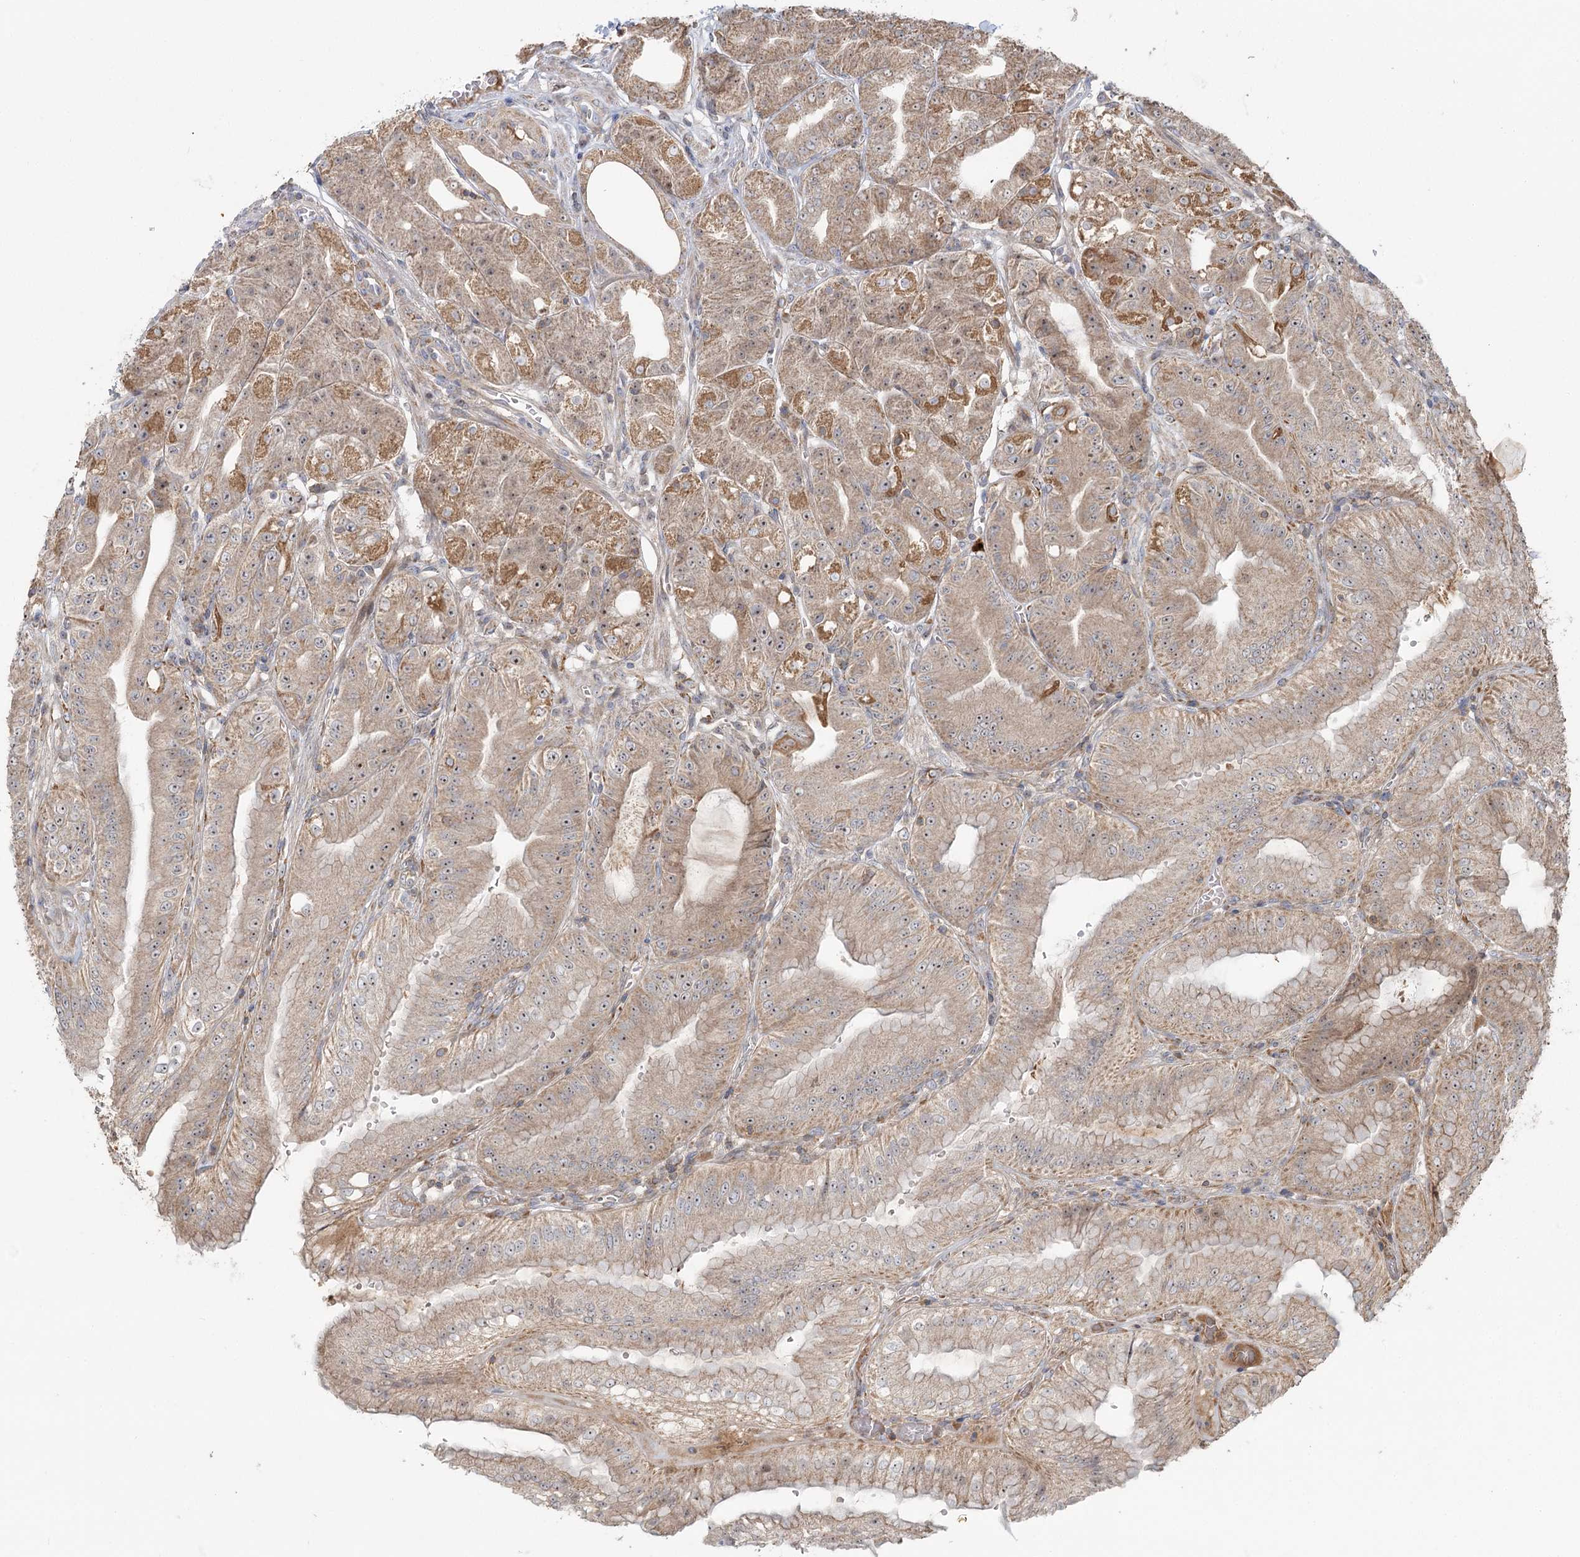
{"staining": {"intensity": "strong", "quantity": "25%-75%", "location": "cytoplasmic/membranous"}, "tissue": "stomach", "cell_type": "Glandular cells", "image_type": "normal", "snomed": [{"axis": "morphology", "description": "Normal tissue, NOS"}, {"axis": "topography", "description": "Stomach, upper"}, {"axis": "topography", "description": "Stomach, lower"}], "caption": "Glandular cells display high levels of strong cytoplasmic/membranous staining in approximately 25%-75% of cells in unremarkable human stomach. (brown staining indicates protein expression, while blue staining denotes nuclei).", "gene": "ENSG00000273217", "patient": {"sex": "male", "age": 71}}